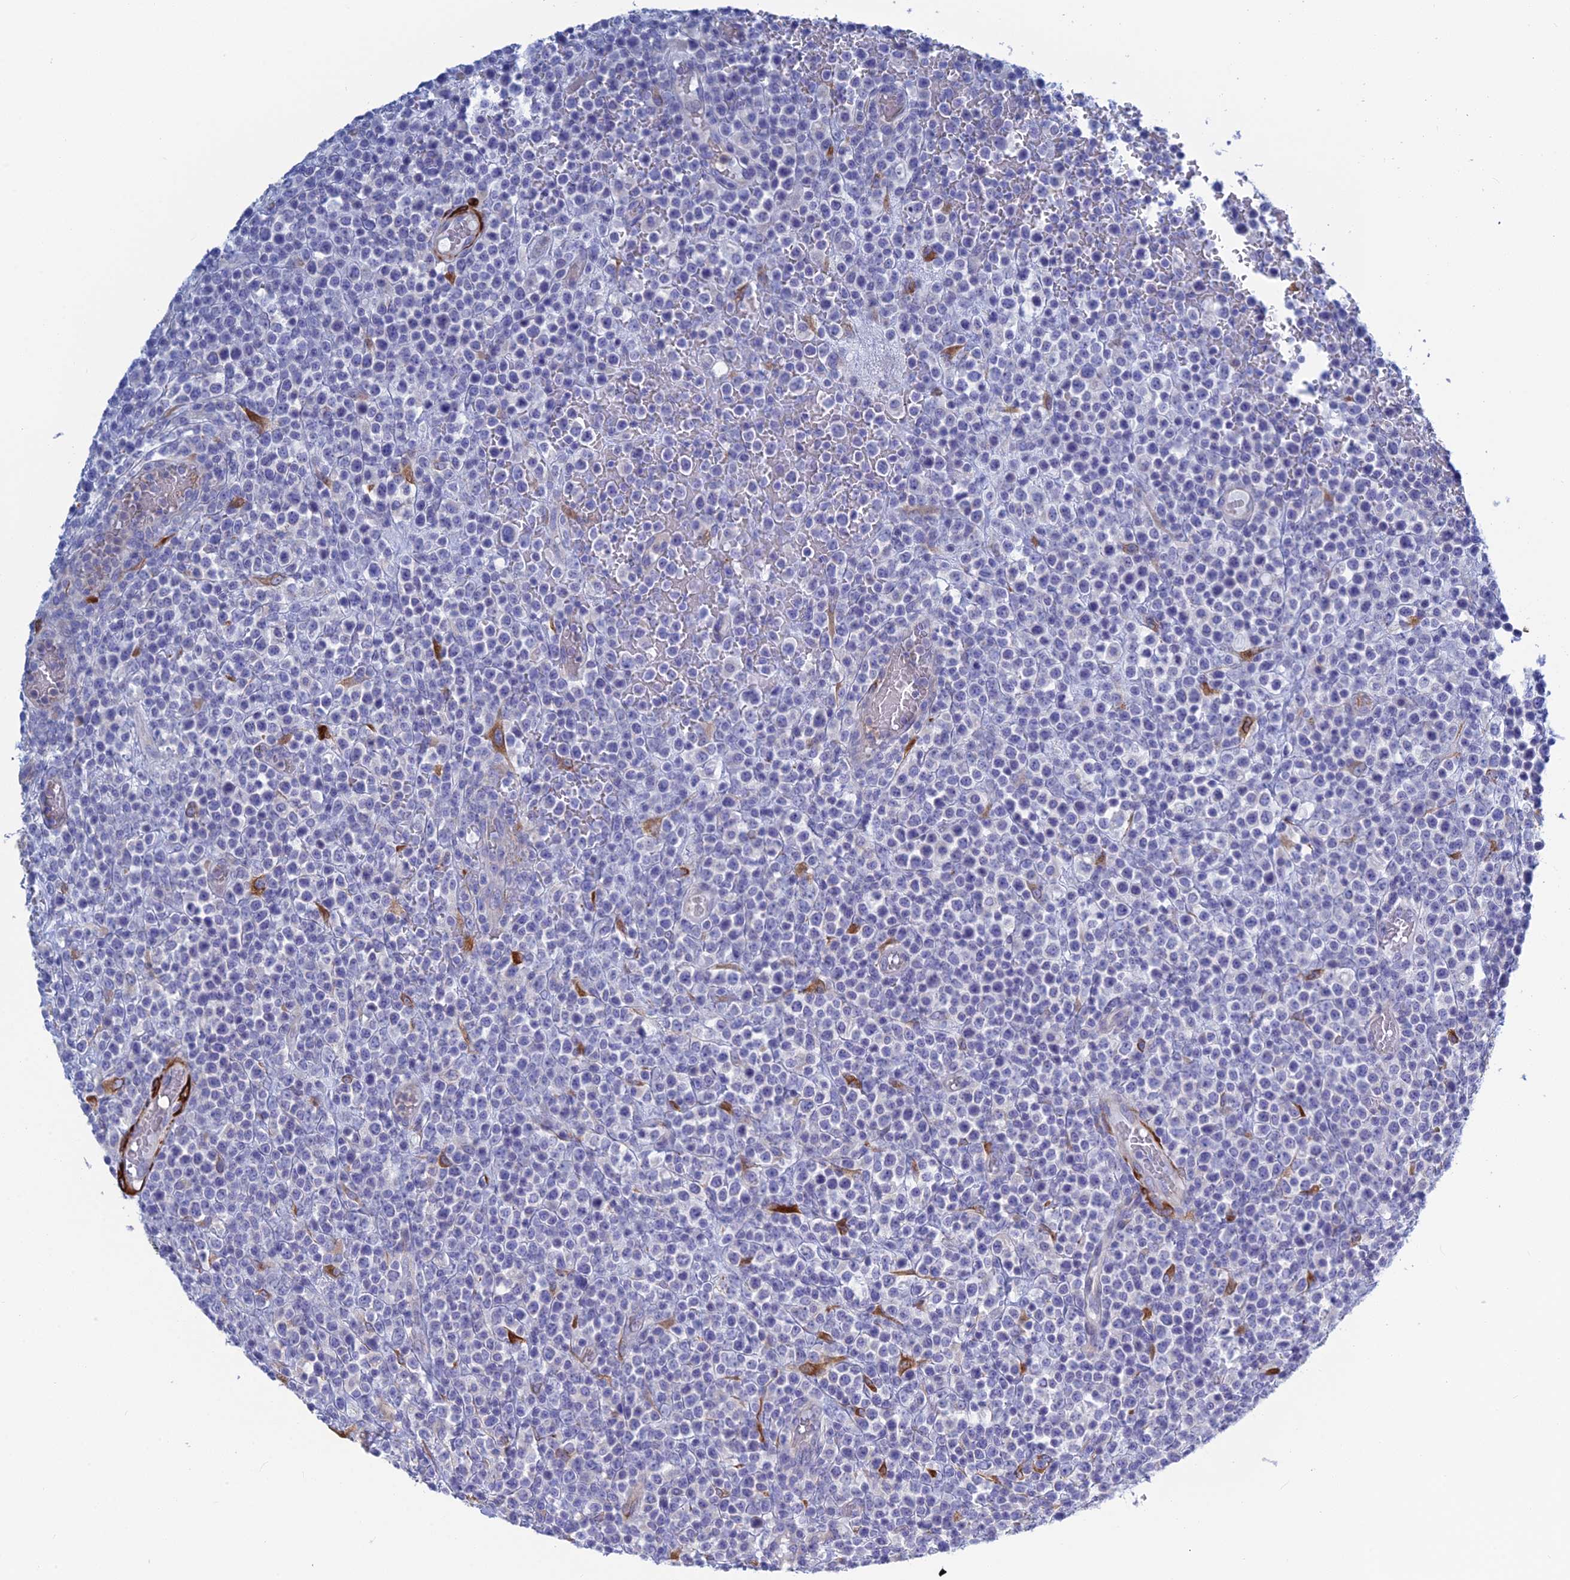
{"staining": {"intensity": "negative", "quantity": "none", "location": "none"}, "tissue": "lymphoma", "cell_type": "Tumor cells", "image_type": "cancer", "snomed": [{"axis": "morphology", "description": "Malignant lymphoma, non-Hodgkin's type, High grade"}, {"axis": "topography", "description": "Colon"}], "caption": "IHC of human high-grade malignant lymphoma, non-Hodgkin's type shows no positivity in tumor cells. Brightfield microscopy of immunohistochemistry (IHC) stained with DAB (brown) and hematoxylin (blue), captured at high magnification.", "gene": "PCDHA8", "patient": {"sex": "female", "age": 53}}